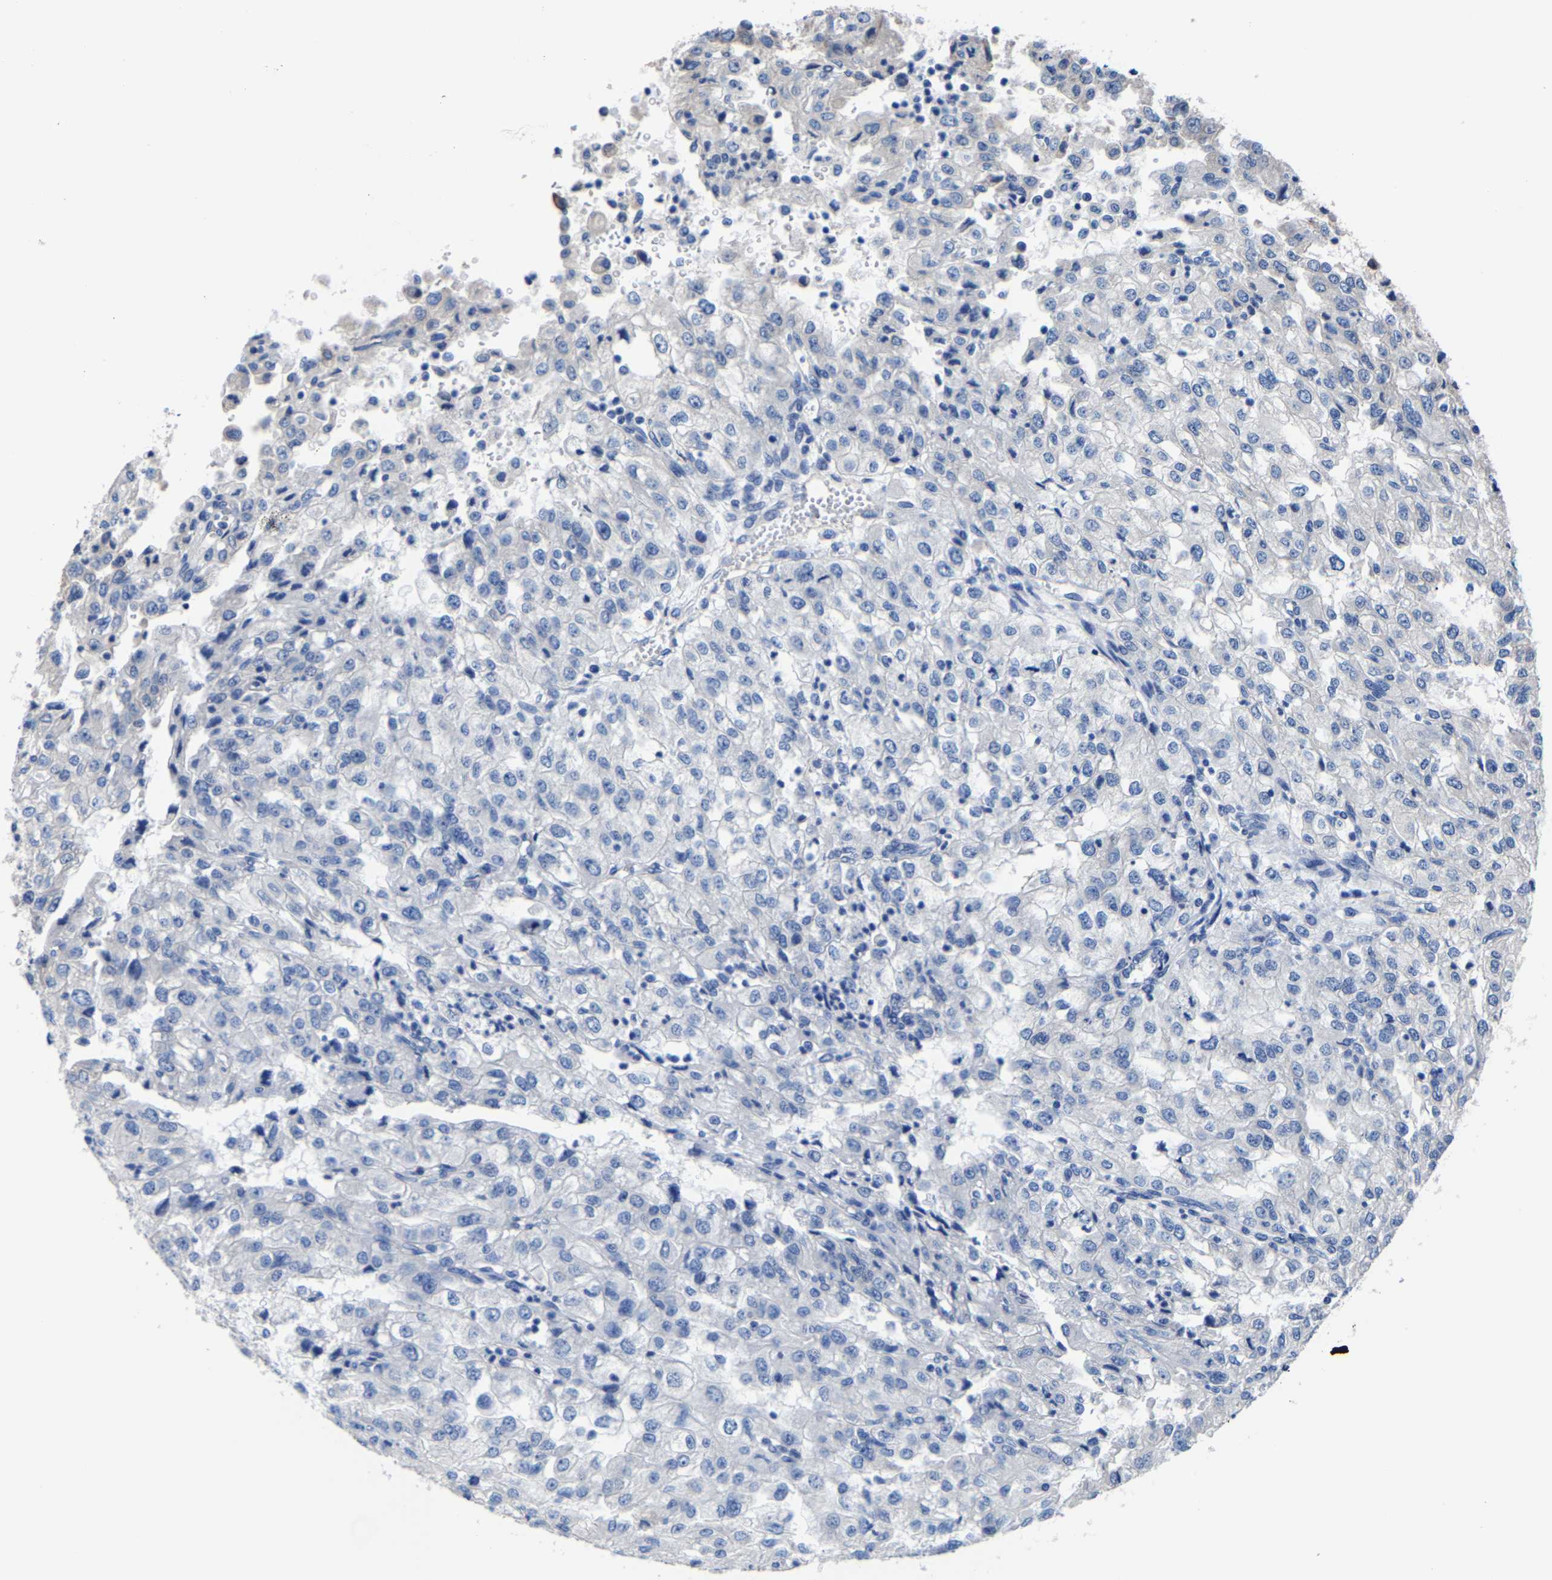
{"staining": {"intensity": "negative", "quantity": "none", "location": "none"}, "tissue": "renal cancer", "cell_type": "Tumor cells", "image_type": "cancer", "snomed": [{"axis": "morphology", "description": "Adenocarcinoma, NOS"}, {"axis": "topography", "description": "Kidney"}], "caption": "Immunohistochemistry (IHC) of human adenocarcinoma (renal) displays no positivity in tumor cells. (DAB immunohistochemistry (IHC) with hematoxylin counter stain).", "gene": "SRPK2", "patient": {"sex": "female", "age": 54}}